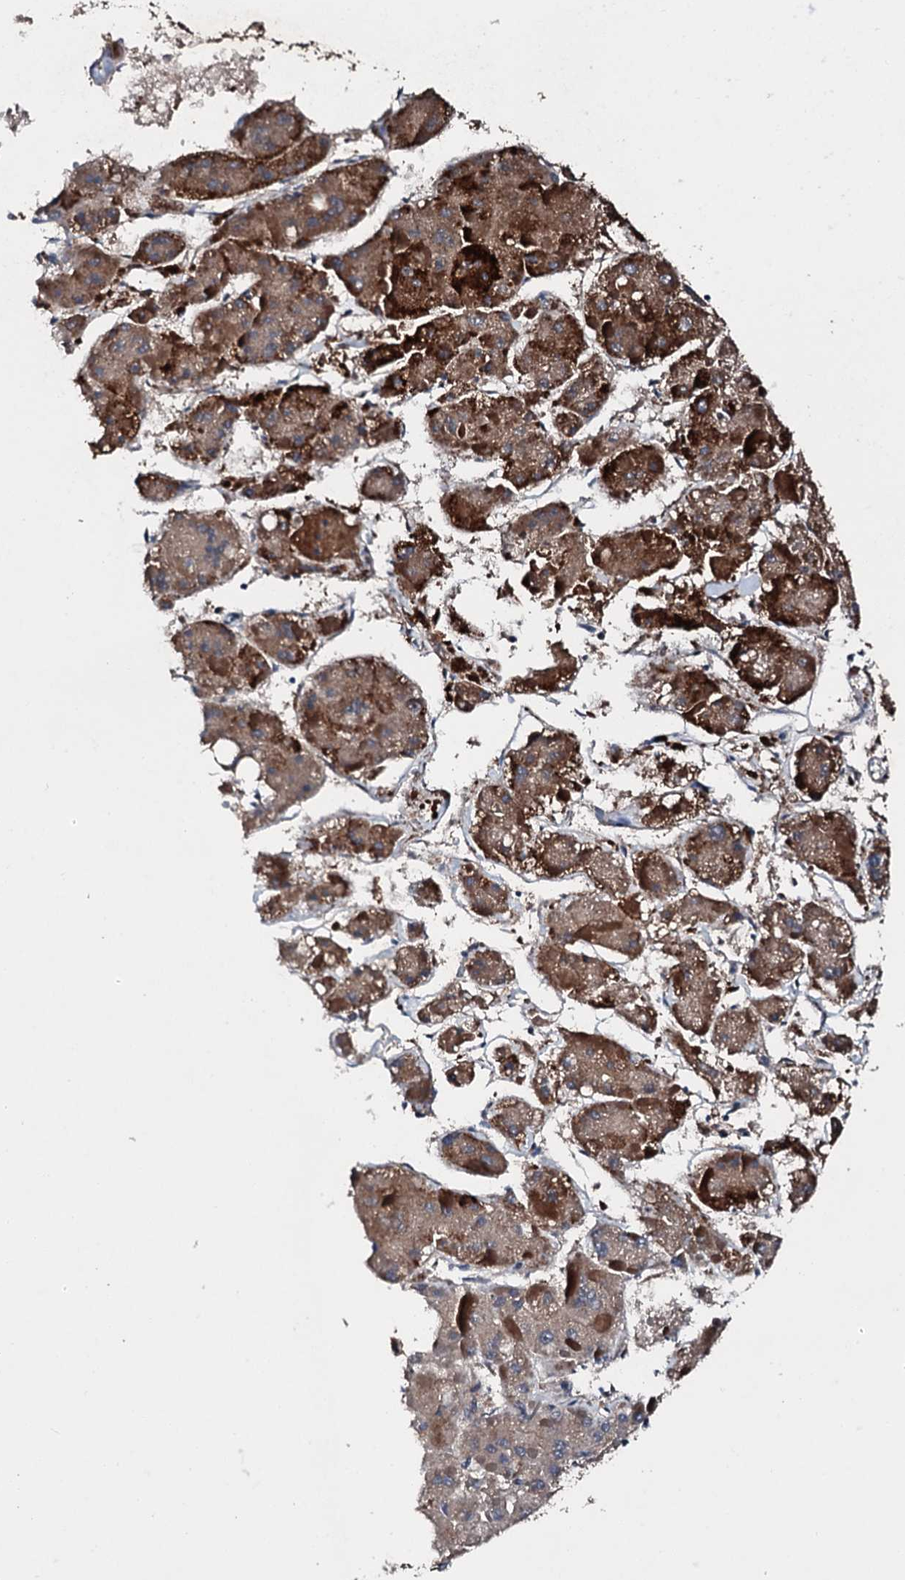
{"staining": {"intensity": "strong", "quantity": ">75%", "location": "cytoplasmic/membranous"}, "tissue": "liver cancer", "cell_type": "Tumor cells", "image_type": "cancer", "snomed": [{"axis": "morphology", "description": "Carcinoma, Hepatocellular, NOS"}, {"axis": "topography", "description": "Liver"}], "caption": "High-magnification brightfield microscopy of hepatocellular carcinoma (liver) stained with DAB (brown) and counterstained with hematoxylin (blue). tumor cells exhibit strong cytoplasmic/membranous expression is seen in approximately>75% of cells. The staining was performed using DAB (3,3'-diaminobenzidine), with brown indicating positive protein expression. Nuclei are stained blue with hematoxylin.", "gene": "FGD4", "patient": {"sex": "female", "age": 73}}